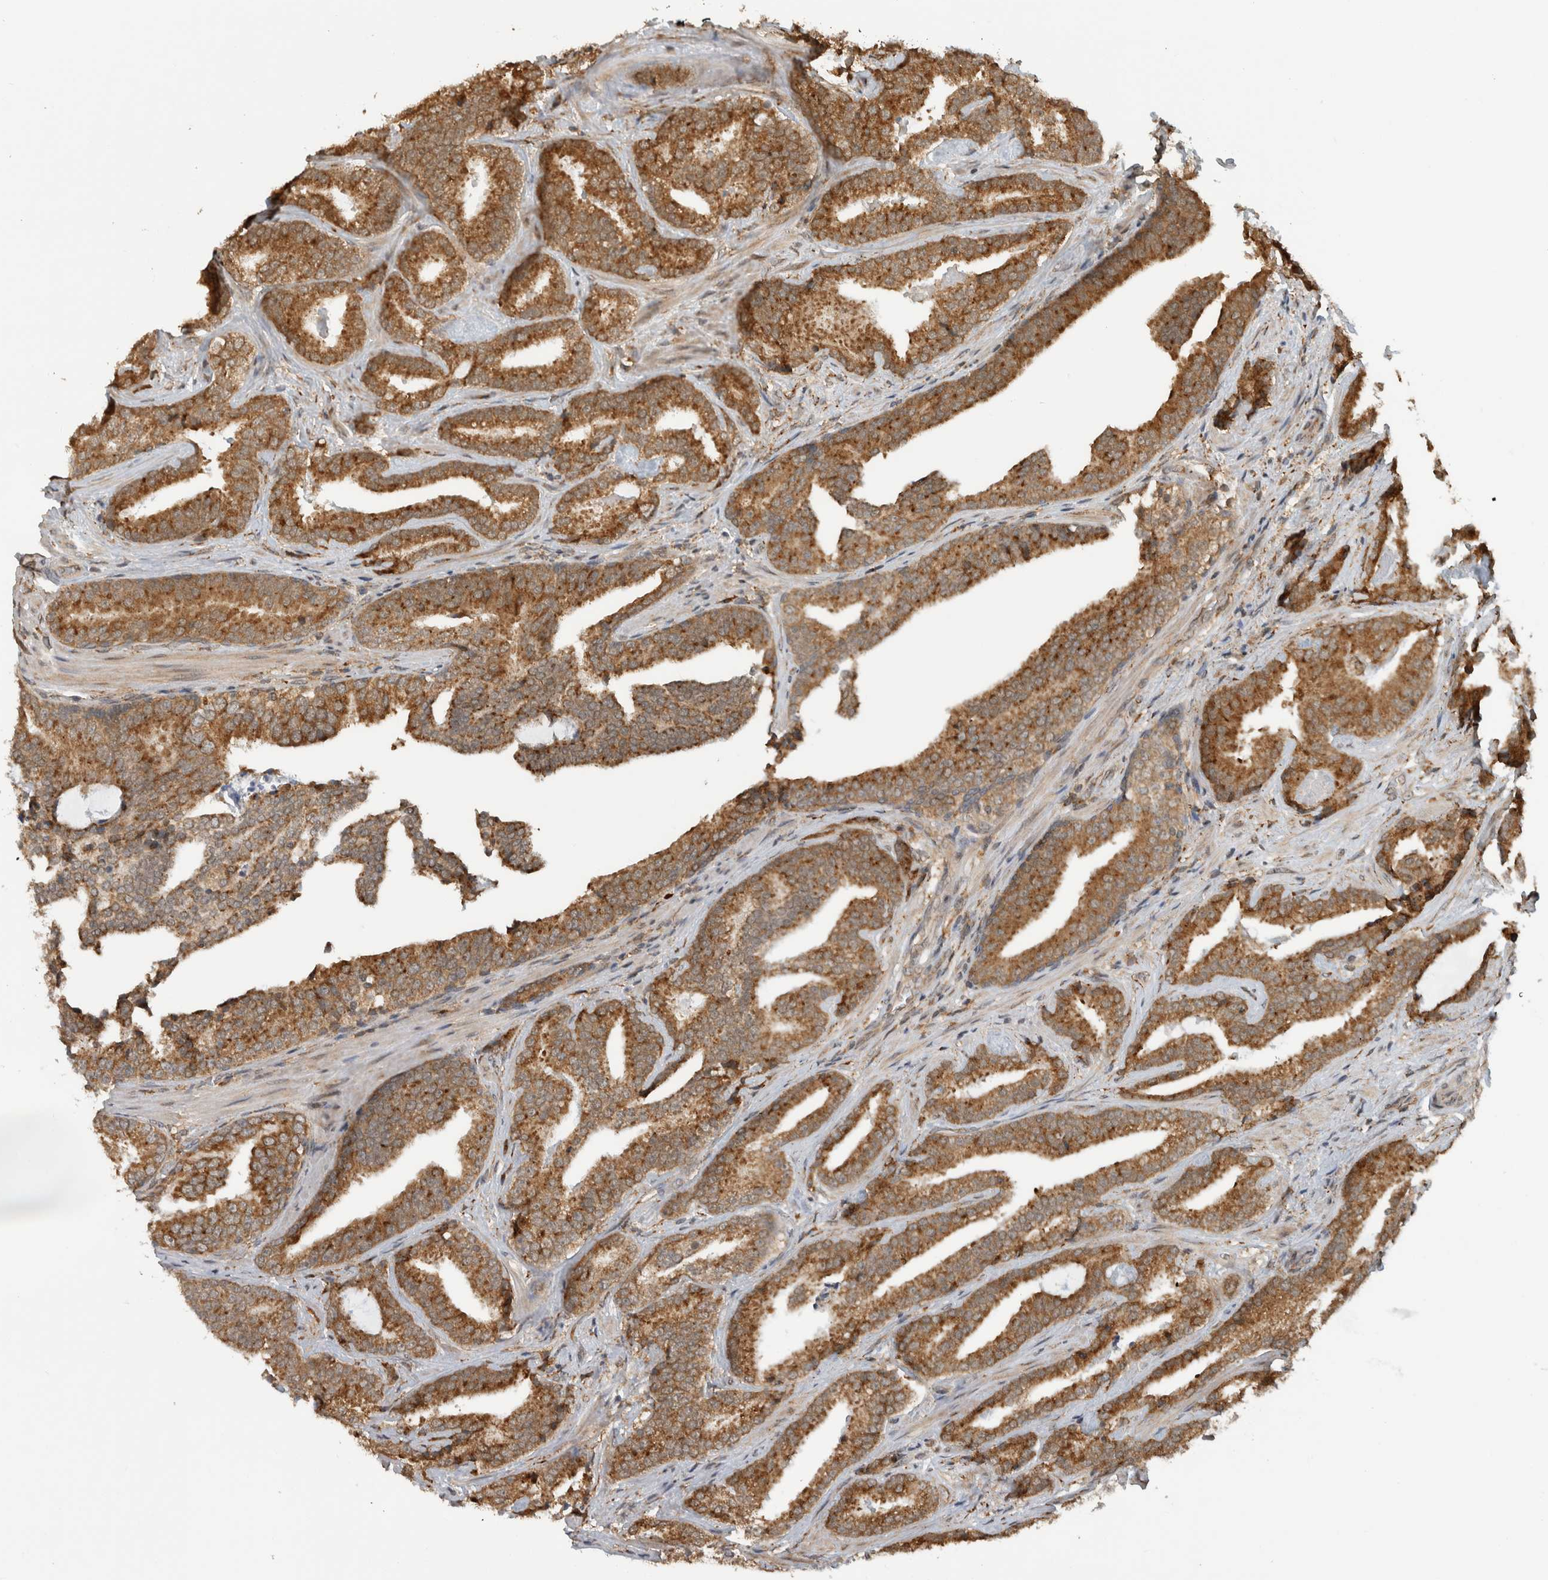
{"staining": {"intensity": "moderate", "quantity": ">75%", "location": "cytoplasmic/membranous"}, "tissue": "prostate cancer", "cell_type": "Tumor cells", "image_type": "cancer", "snomed": [{"axis": "morphology", "description": "Adenocarcinoma, Low grade"}, {"axis": "topography", "description": "Prostate"}], "caption": "Immunohistochemical staining of prostate cancer demonstrates medium levels of moderate cytoplasmic/membranous protein expression in about >75% of tumor cells. (IHC, brightfield microscopy, high magnification).", "gene": "MS4A7", "patient": {"sex": "male", "age": 67}}